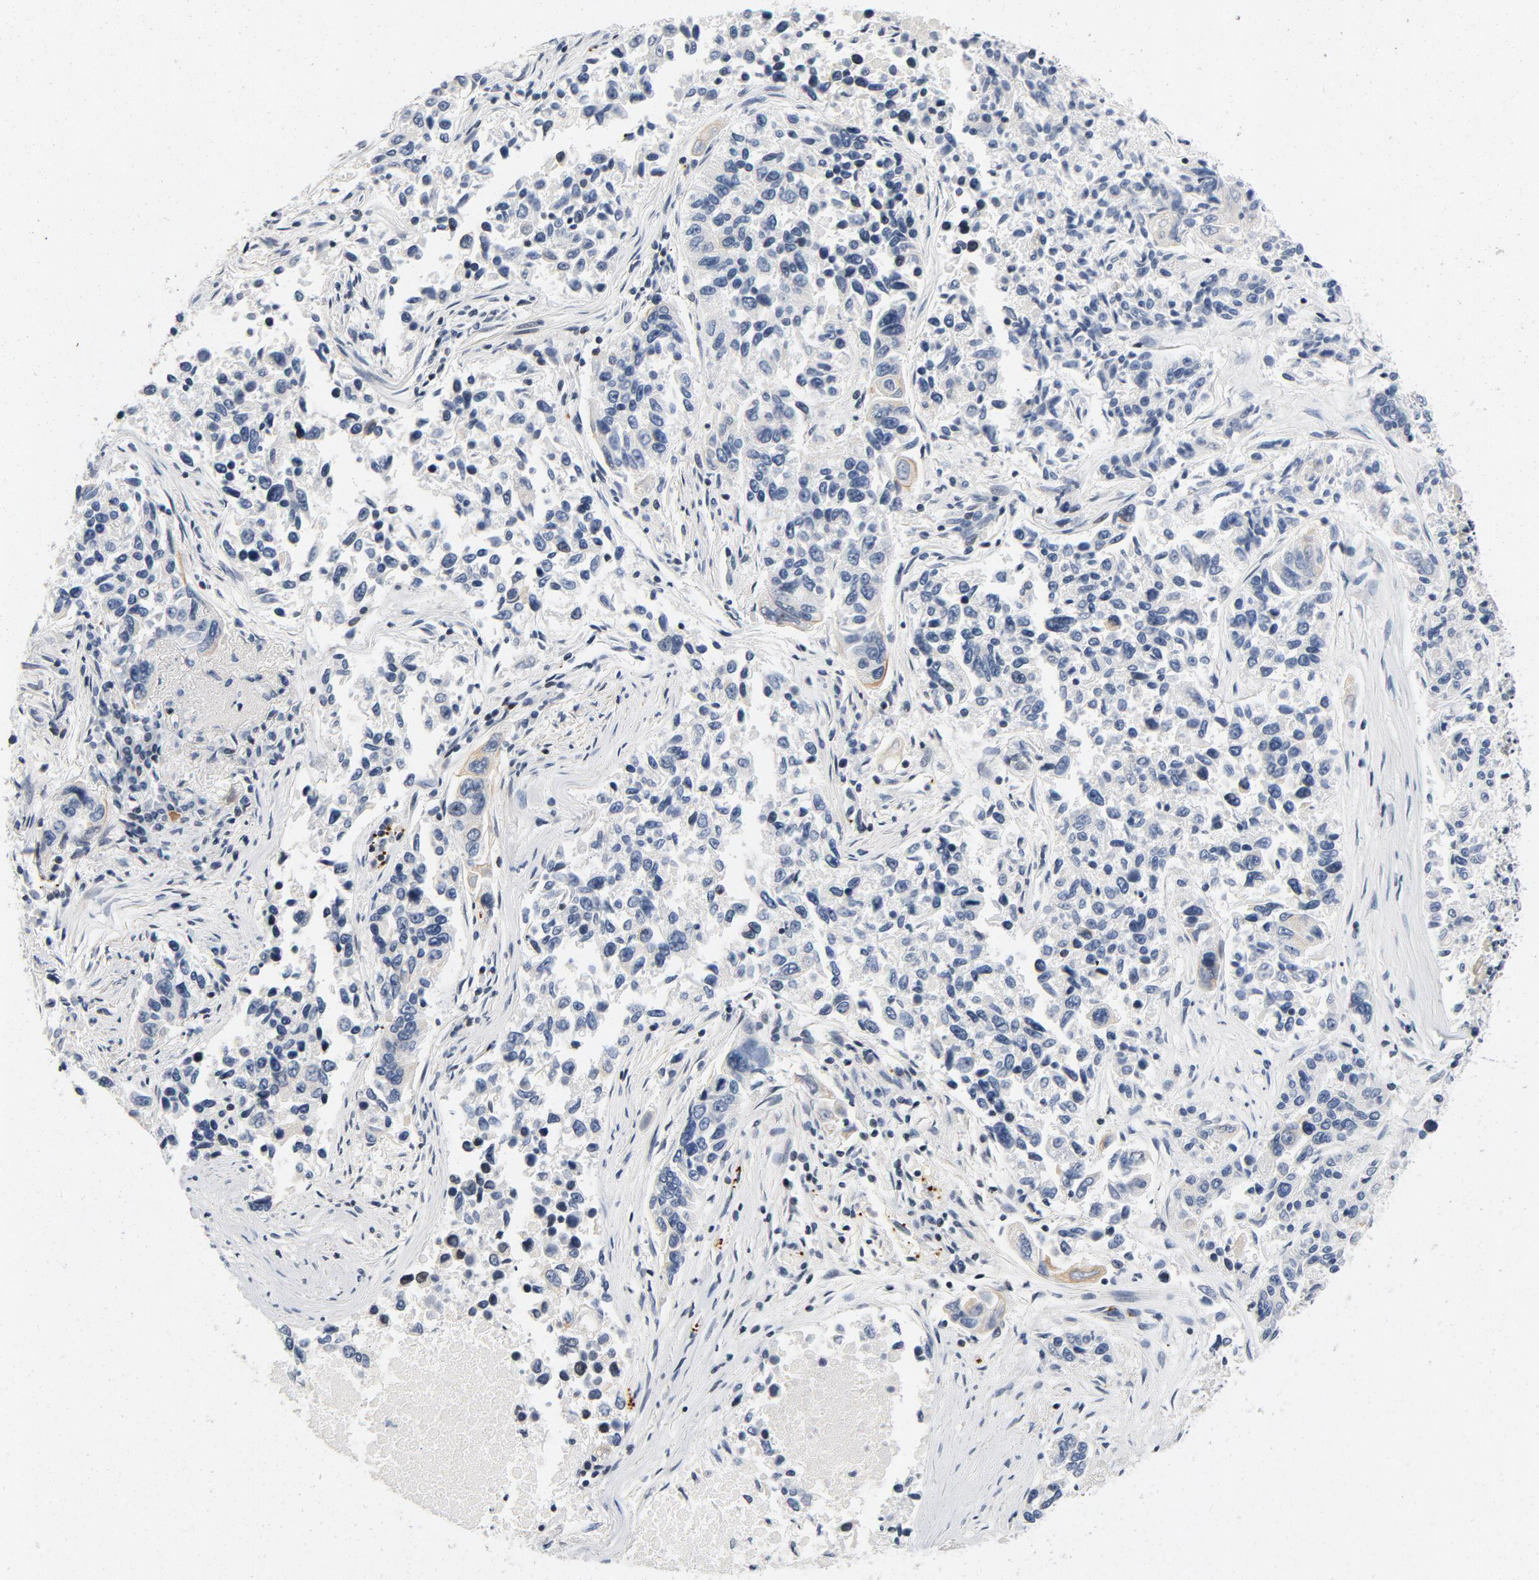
{"staining": {"intensity": "moderate", "quantity": "<25%", "location": "cytoplasmic/membranous"}, "tissue": "lung cancer", "cell_type": "Tumor cells", "image_type": "cancer", "snomed": [{"axis": "morphology", "description": "Adenocarcinoma, NOS"}, {"axis": "topography", "description": "Lung"}], "caption": "Lung cancer (adenocarcinoma) tissue exhibits moderate cytoplasmic/membranous positivity in about <25% of tumor cells, visualized by immunohistochemistry.", "gene": "PIM1", "patient": {"sex": "male", "age": 84}}